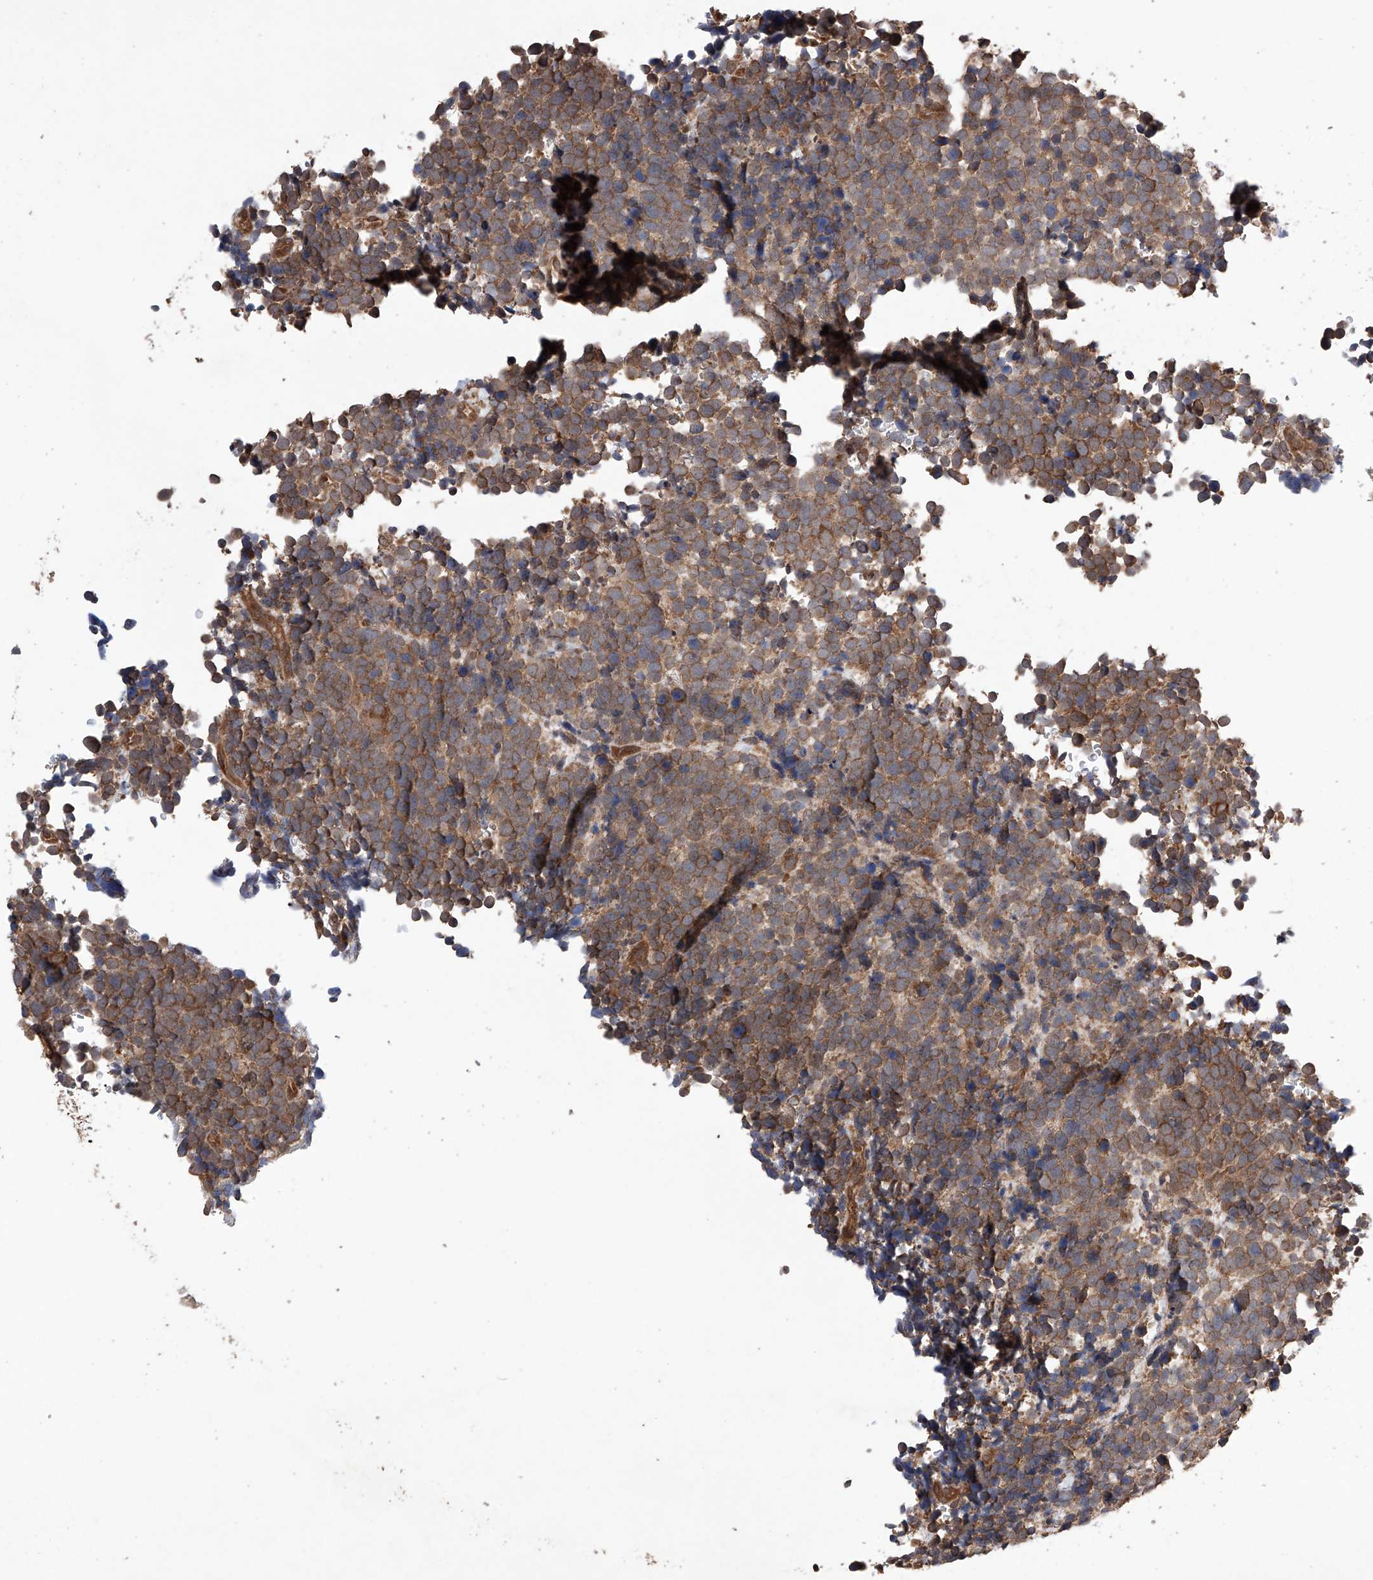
{"staining": {"intensity": "moderate", "quantity": ">75%", "location": "cytoplasmic/membranous"}, "tissue": "urothelial cancer", "cell_type": "Tumor cells", "image_type": "cancer", "snomed": [{"axis": "morphology", "description": "Urothelial carcinoma, High grade"}, {"axis": "topography", "description": "Urinary bladder"}], "caption": "Moderate cytoplasmic/membranous protein expression is present in about >75% of tumor cells in urothelial carcinoma (high-grade).", "gene": "LURAP1", "patient": {"sex": "female", "age": 82}}